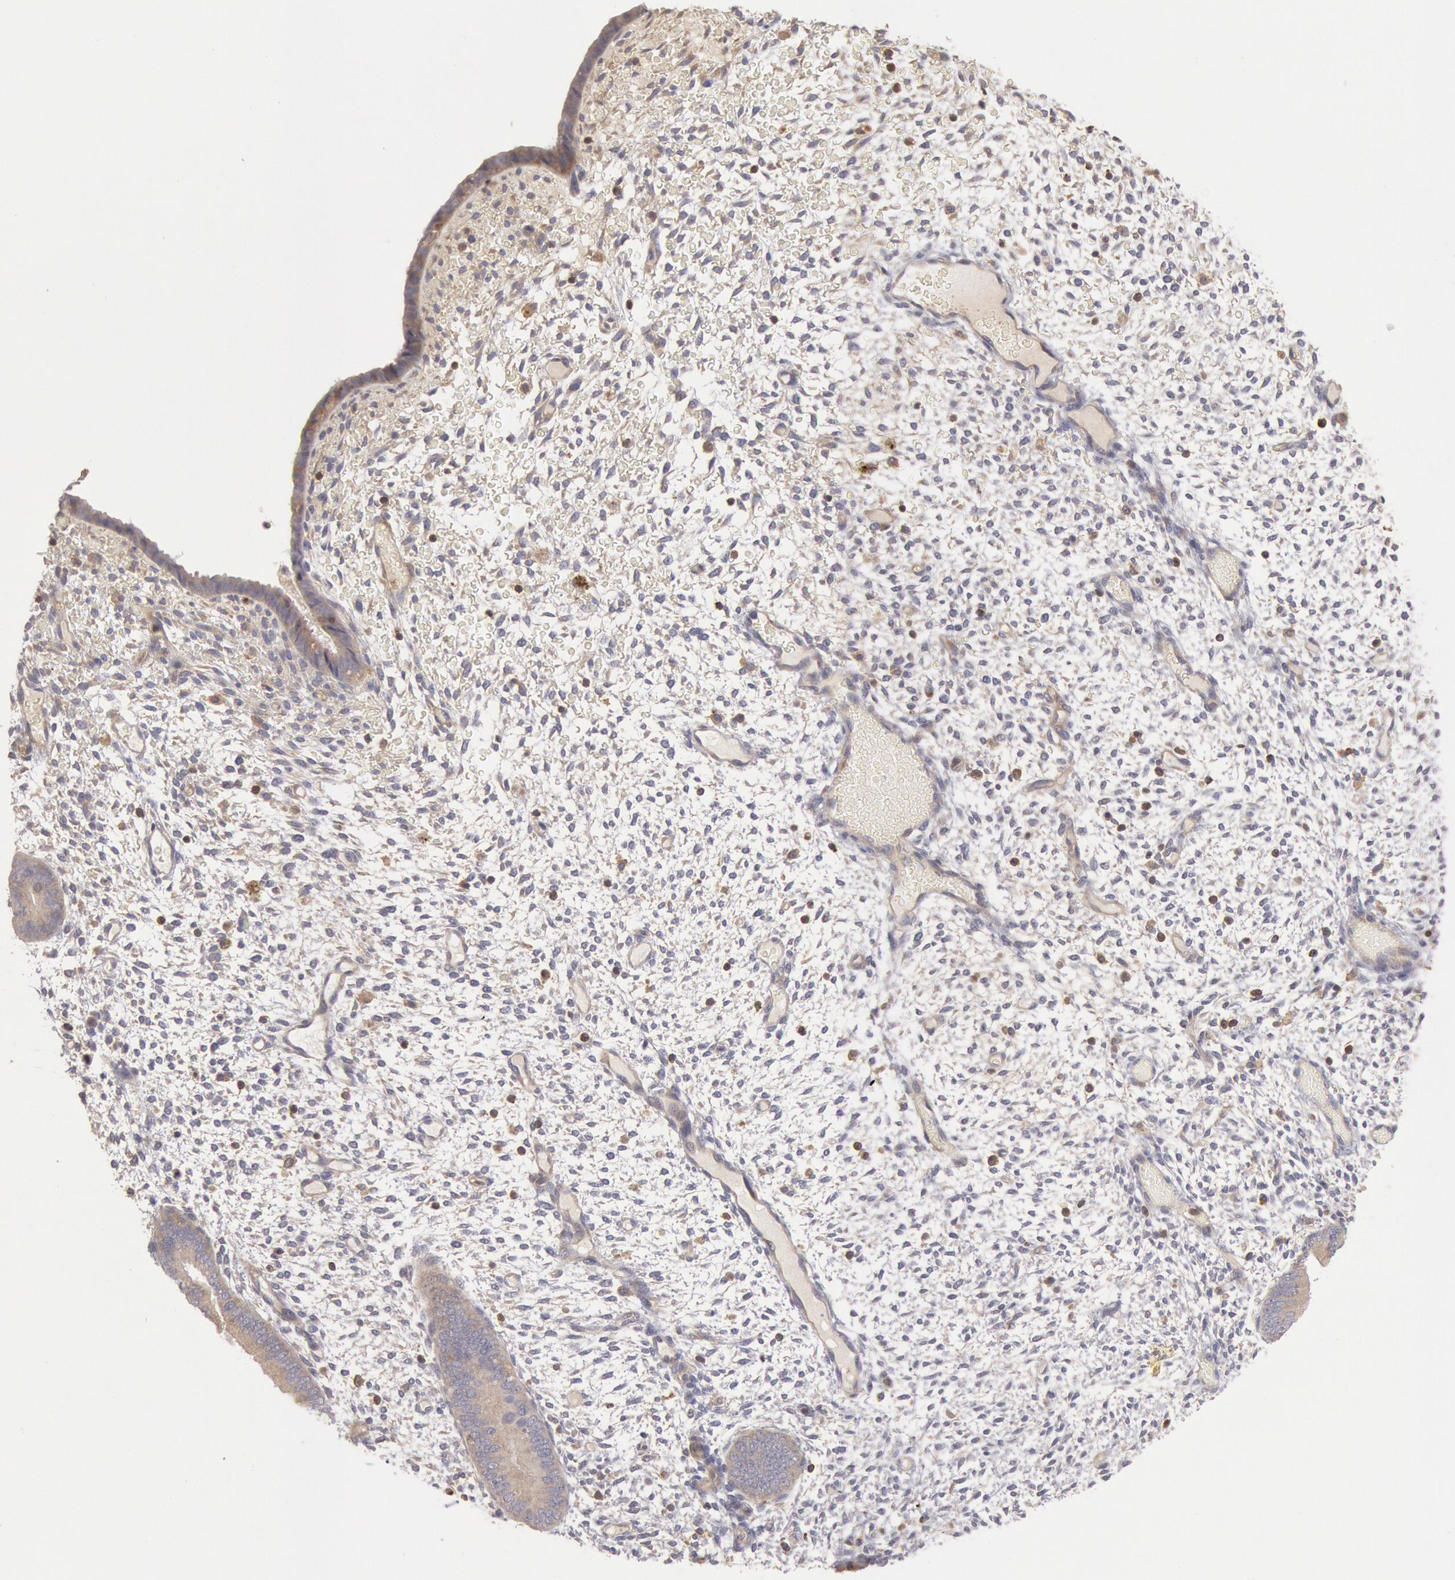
{"staining": {"intensity": "weak", "quantity": "<25%", "location": "cytoplasmic/membranous"}, "tissue": "endometrium", "cell_type": "Cells in endometrial stroma", "image_type": "normal", "snomed": [{"axis": "morphology", "description": "Normal tissue, NOS"}, {"axis": "topography", "description": "Endometrium"}], "caption": "DAB (3,3'-diaminobenzidine) immunohistochemical staining of benign endometrium shows no significant positivity in cells in endometrial stroma.", "gene": "PIK3R1", "patient": {"sex": "female", "age": 42}}